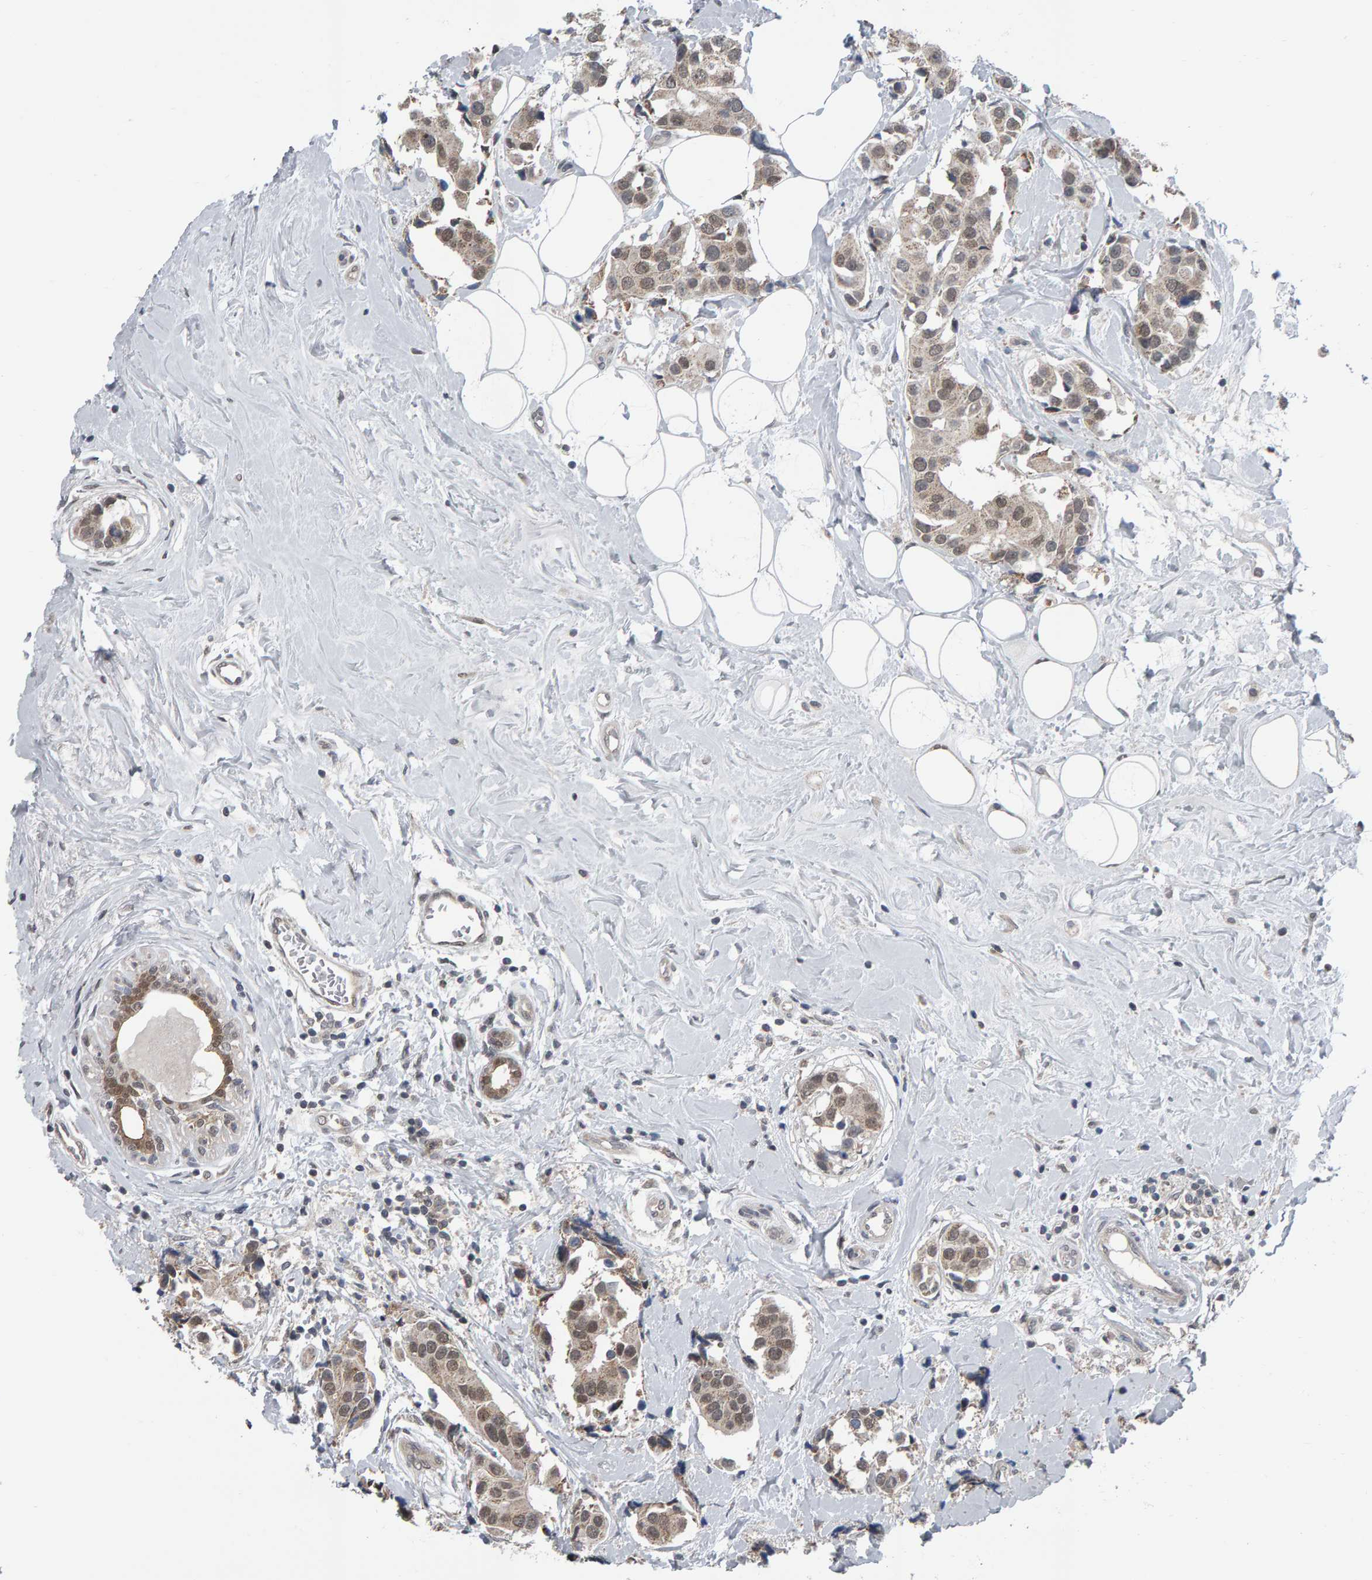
{"staining": {"intensity": "weak", "quantity": ">75%", "location": "cytoplasmic/membranous,nuclear"}, "tissue": "breast cancer", "cell_type": "Tumor cells", "image_type": "cancer", "snomed": [{"axis": "morphology", "description": "Normal tissue, NOS"}, {"axis": "morphology", "description": "Duct carcinoma"}, {"axis": "topography", "description": "Breast"}], "caption": "Human breast infiltrating ductal carcinoma stained for a protein (brown) displays weak cytoplasmic/membranous and nuclear positive expression in approximately >75% of tumor cells.", "gene": "COASY", "patient": {"sex": "female", "age": 39}}